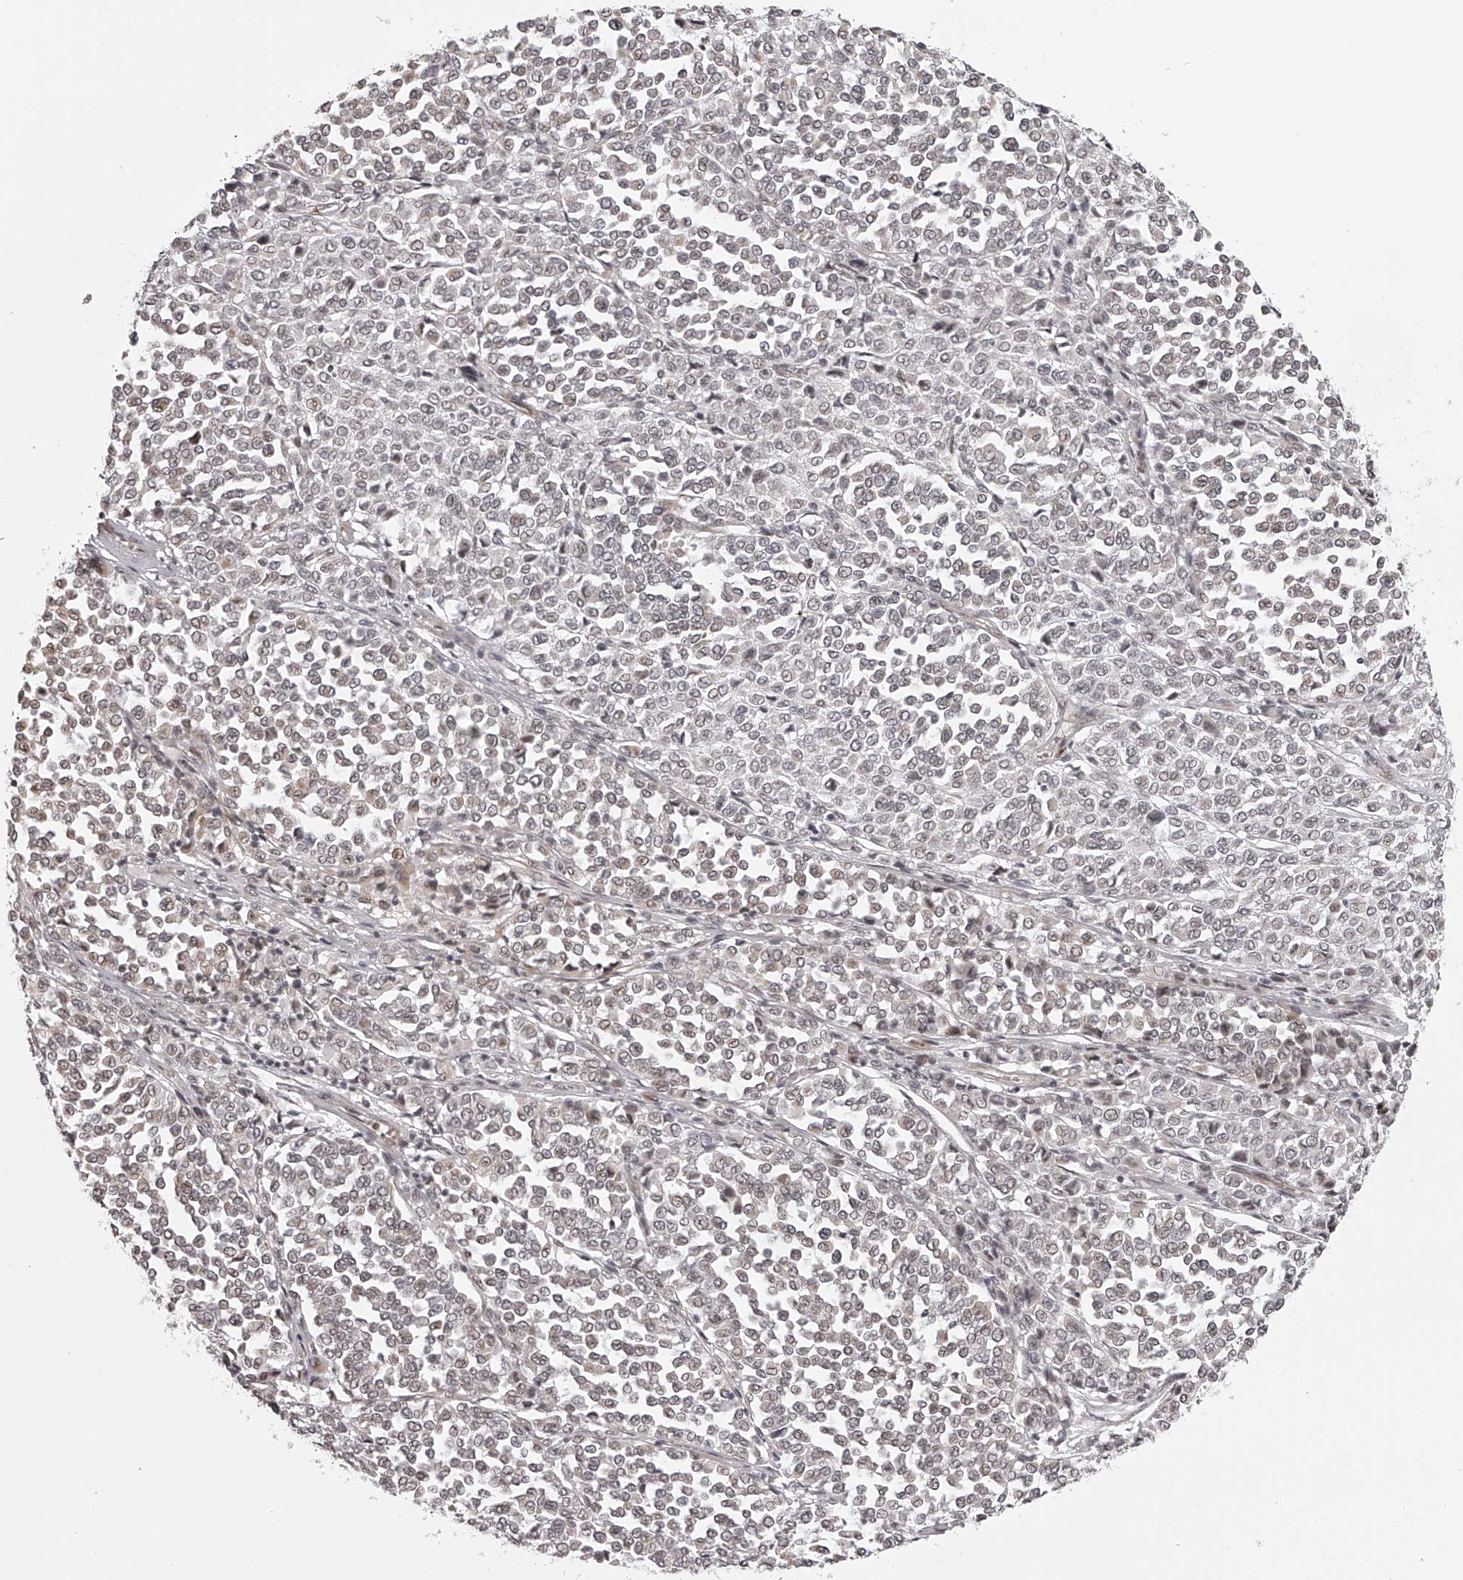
{"staining": {"intensity": "weak", "quantity": "<25%", "location": "nuclear"}, "tissue": "melanoma", "cell_type": "Tumor cells", "image_type": "cancer", "snomed": [{"axis": "morphology", "description": "Malignant melanoma, Metastatic site"}, {"axis": "topography", "description": "Pancreas"}], "caption": "The micrograph exhibits no staining of tumor cells in melanoma.", "gene": "ODF2L", "patient": {"sex": "female", "age": 30}}